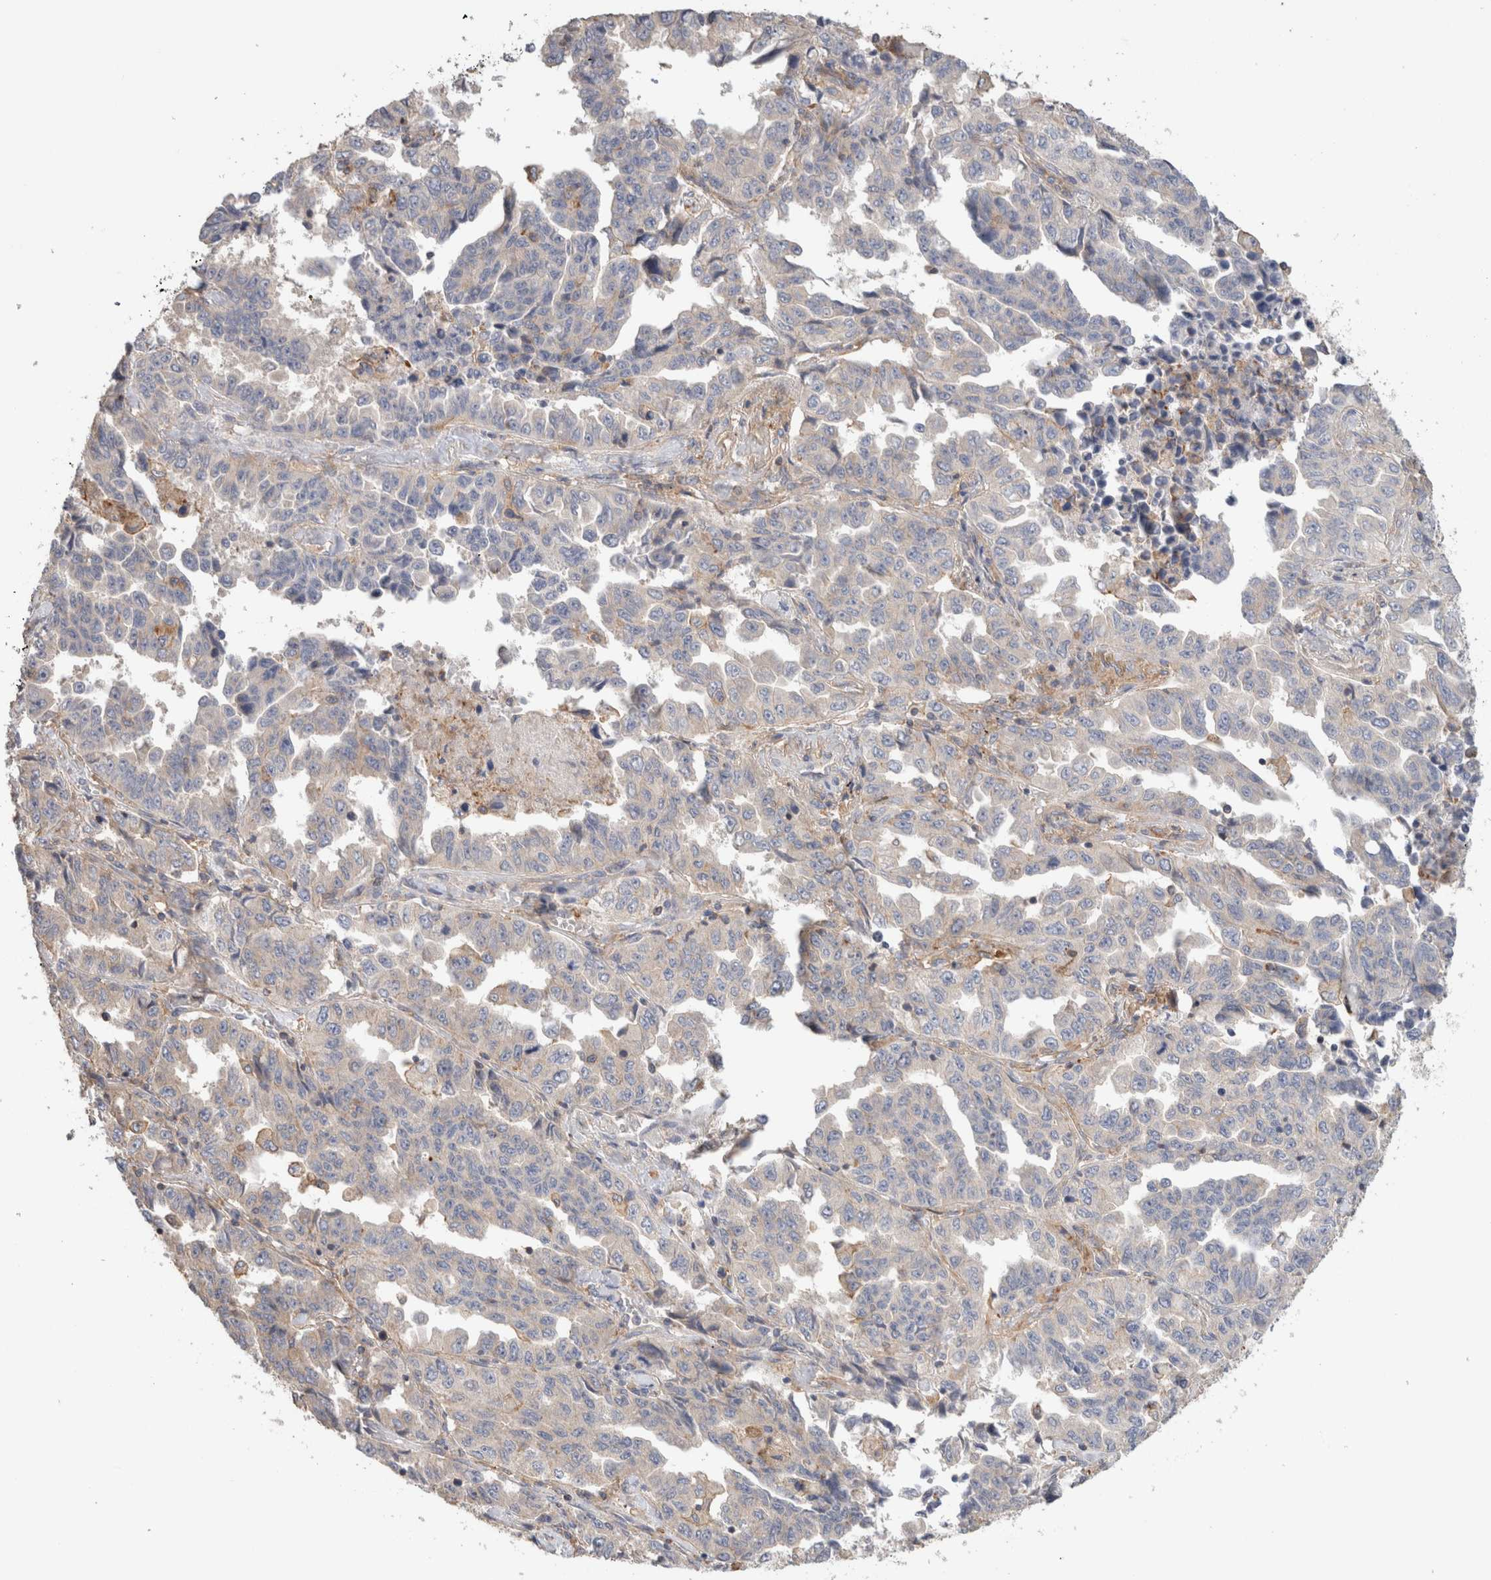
{"staining": {"intensity": "negative", "quantity": "none", "location": "none"}, "tissue": "lung cancer", "cell_type": "Tumor cells", "image_type": "cancer", "snomed": [{"axis": "morphology", "description": "Adenocarcinoma, NOS"}, {"axis": "topography", "description": "Lung"}], "caption": "This is an IHC image of human adenocarcinoma (lung). There is no staining in tumor cells.", "gene": "CFAP418", "patient": {"sex": "female", "age": 51}}